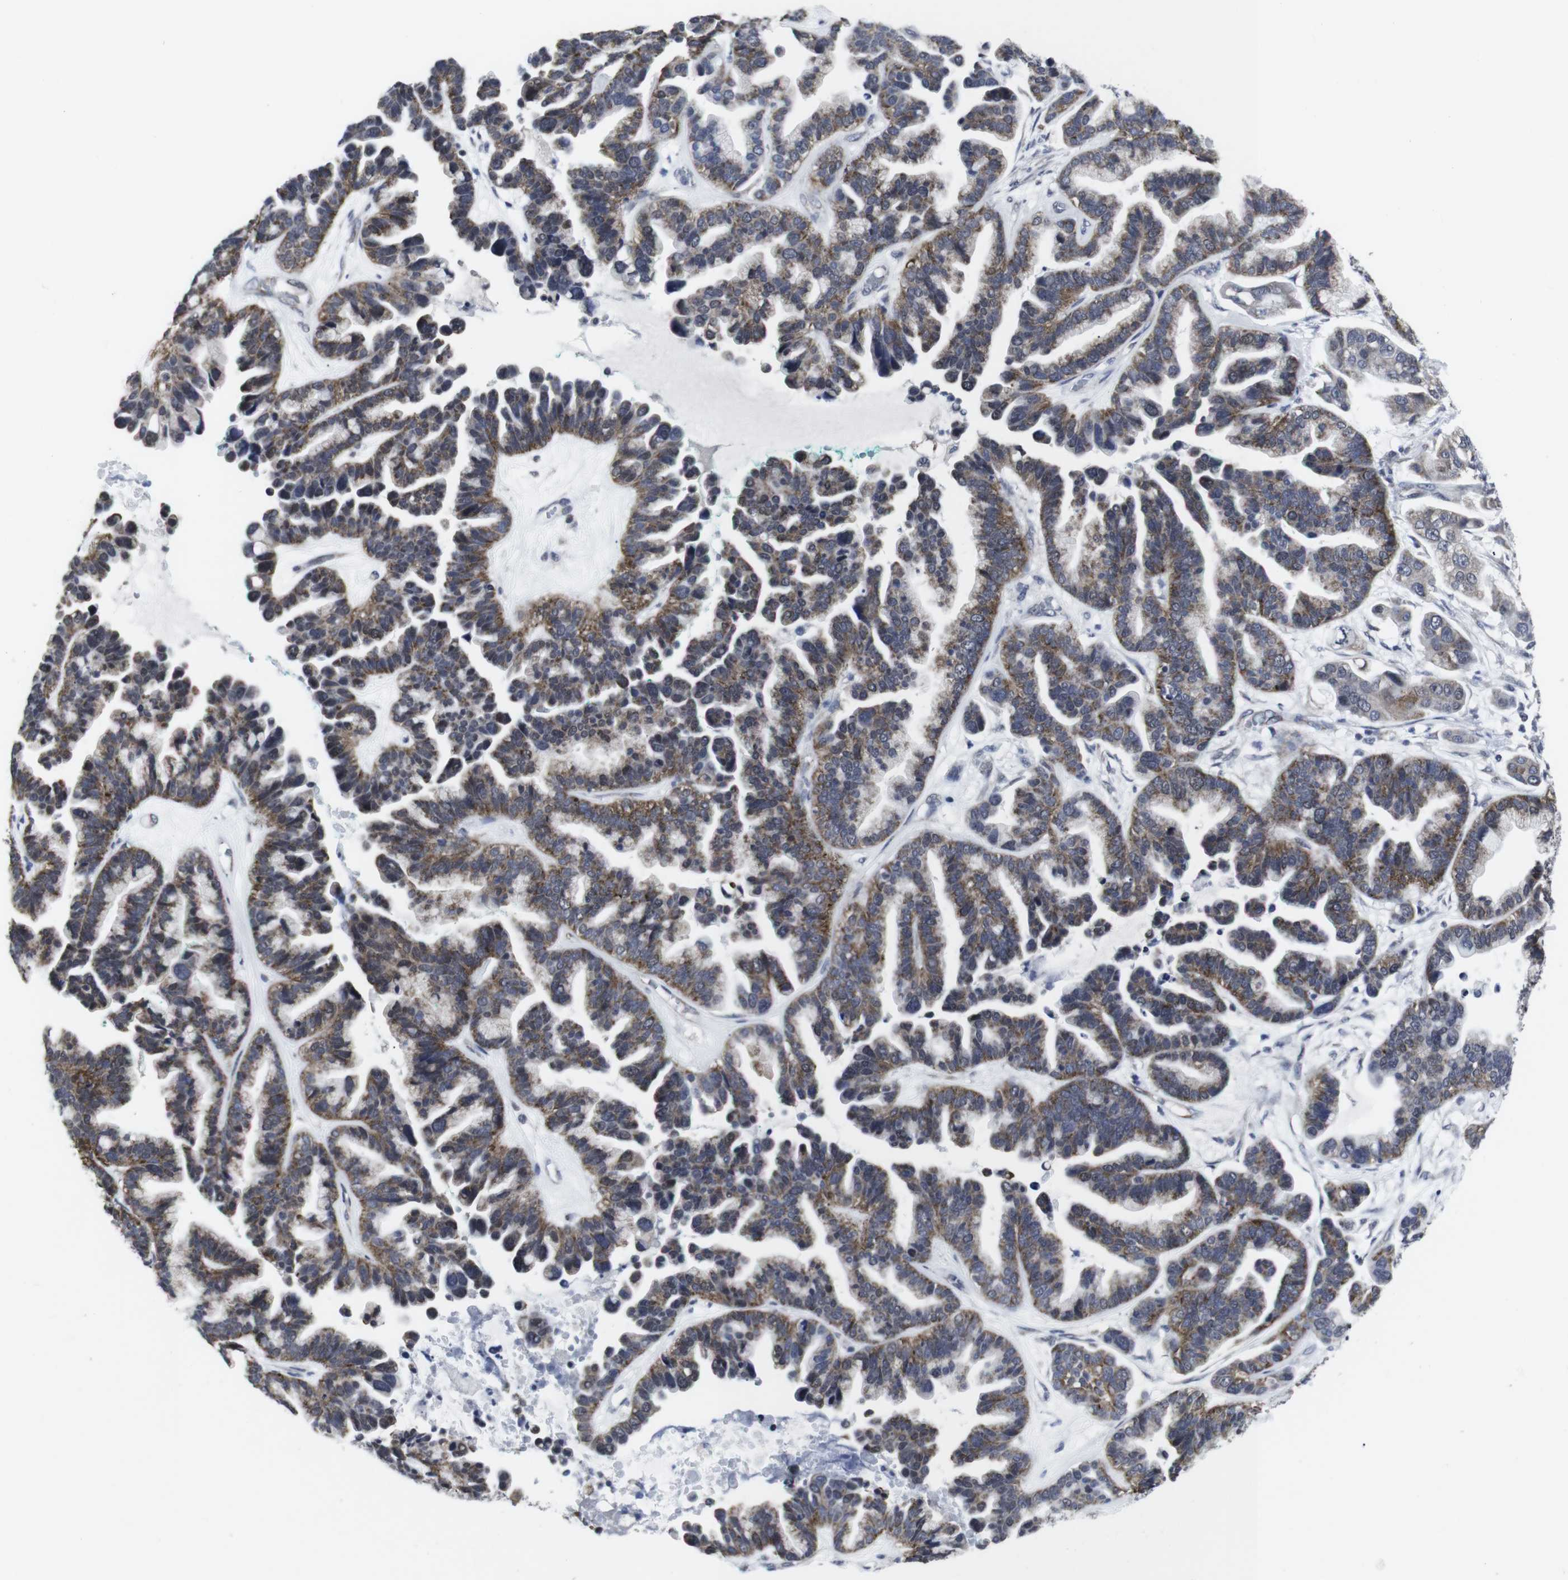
{"staining": {"intensity": "moderate", "quantity": ">75%", "location": "cytoplasmic/membranous"}, "tissue": "ovarian cancer", "cell_type": "Tumor cells", "image_type": "cancer", "snomed": [{"axis": "morphology", "description": "Cystadenocarcinoma, serous, NOS"}, {"axis": "topography", "description": "Ovary"}], "caption": "A brown stain labels moderate cytoplasmic/membranous positivity of a protein in human ovarian cancer (serous cystadenocarcinoma) tumor cells. The staining was performed using DAB, with brown indicating positive protein expression. Nuclei are stained blue with hematoxylin.", "gene": "GEMIN2", "patient": {"sex": "female", "age": 56}}